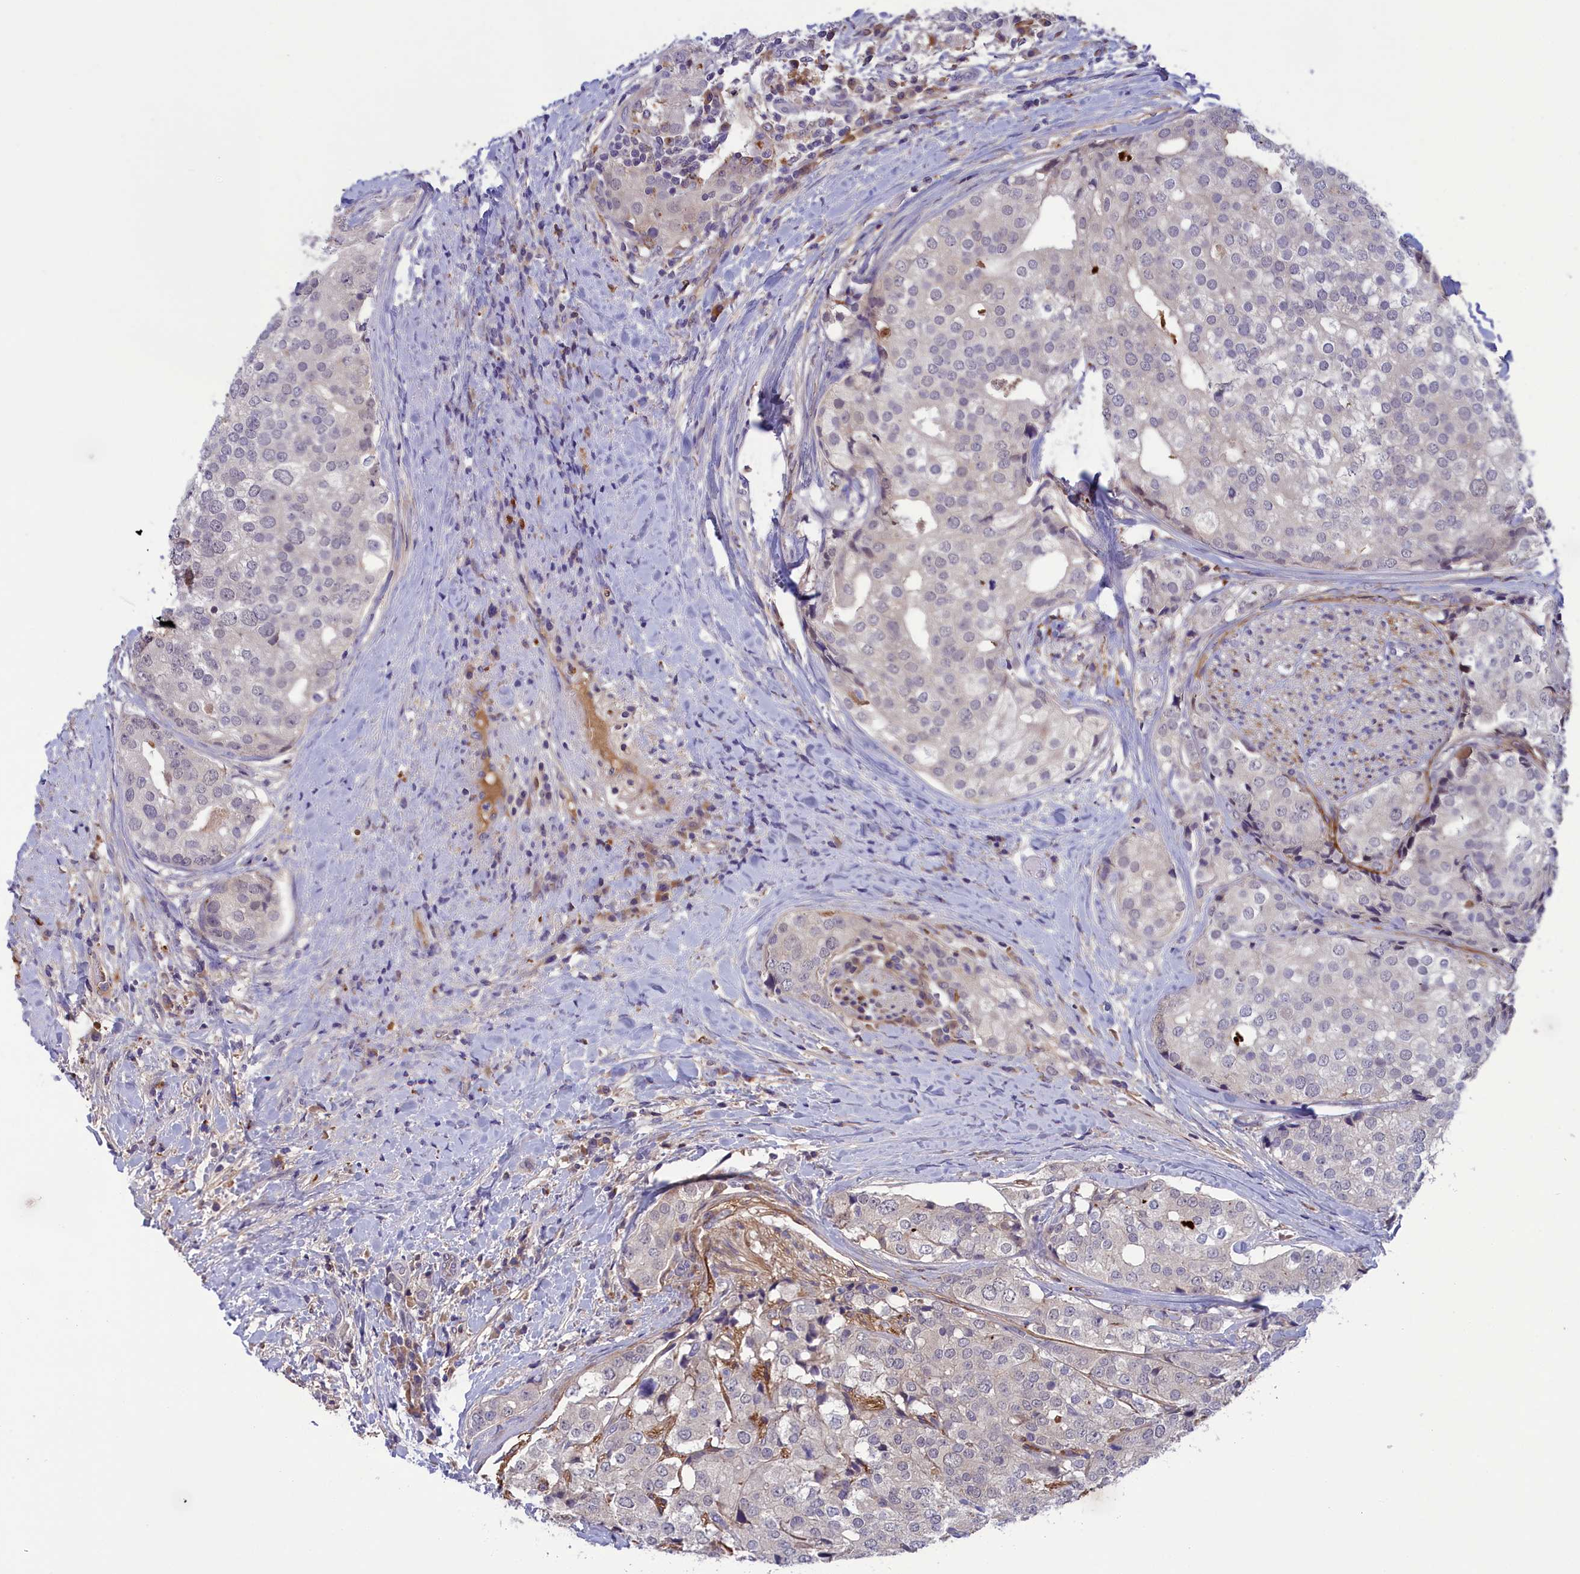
{"staining": {"intensity": "negative", "quantity": "none", "location": "none"}, "tissue": "prostate cancer", "cell_type": "Tumor cells", "image_type": "cancer", "snomed": [{"axis": "morphology", "description": "Adenocarcinoma, High grade"}, {"axis": "topography", "description": "Prostate"}], "caption": "IHC photomicrograph of neoplastic tissue: prostate adenocarcinoma (high-grade) stained with DAB (3,3'-diaminobenzidine) demonstrates no significant protein staining in tumor cells.", "gene": "STYX", "patient": {"sex": "male", "age": 49}}